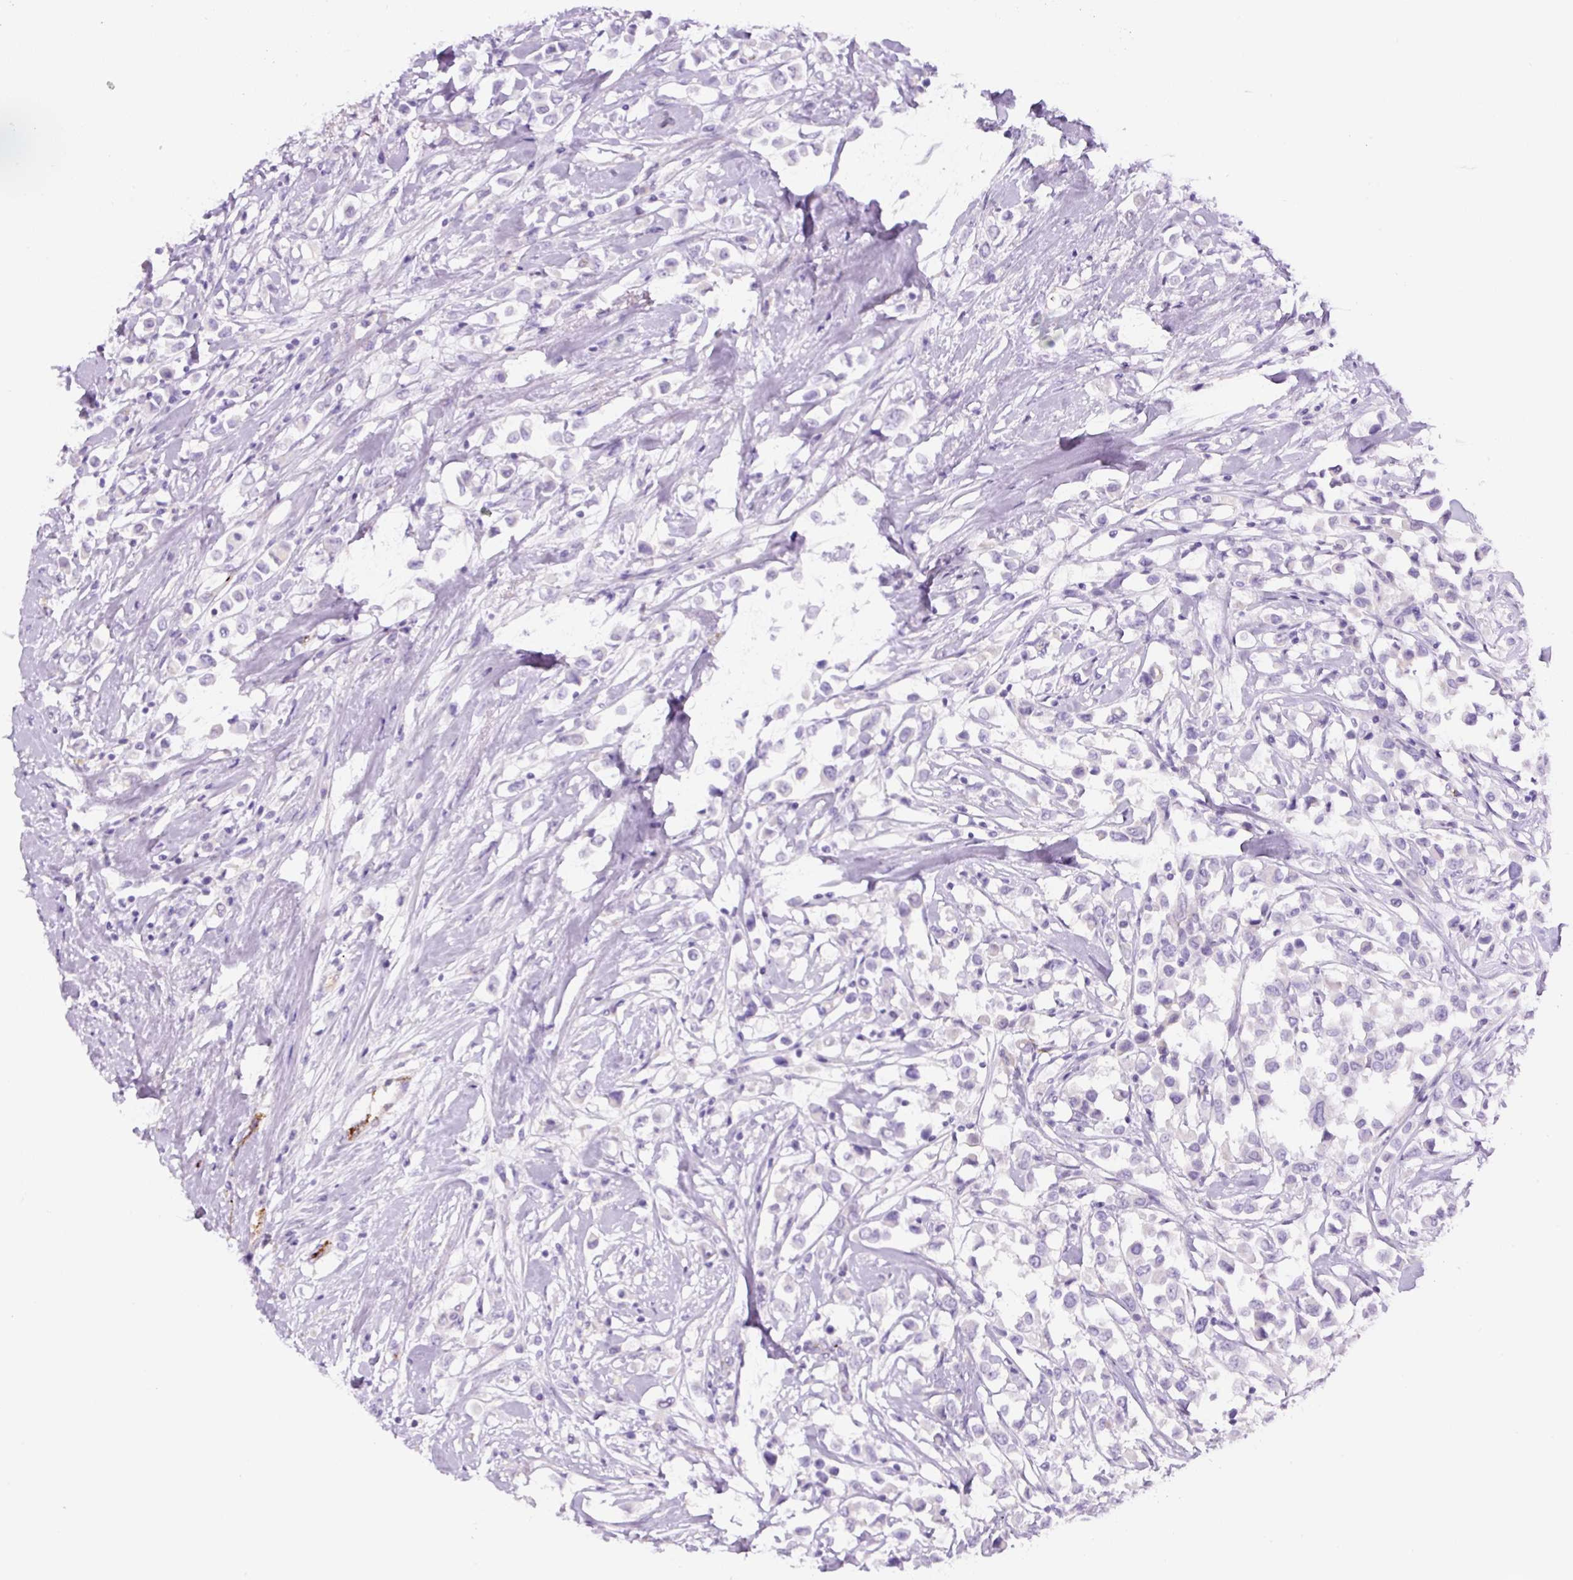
{"staining": {"intensity": "negative", "quantity": "none", "location": "none"}, "tissue": "breast cancer", "cell_type": "Tumor cells", "image_type": "cancer", "snomed": [{"axis": "morphology", "description": "Duct carcinoma"}, {"axis": "topography", "description": "Breast"}], "caption": "Immunohistochemical staining of intraductal carcinoma (breast) displays no significant expression in tumor cells.", "gene": "RSPO4", "patient": {"sex": "female", "age": 61}}